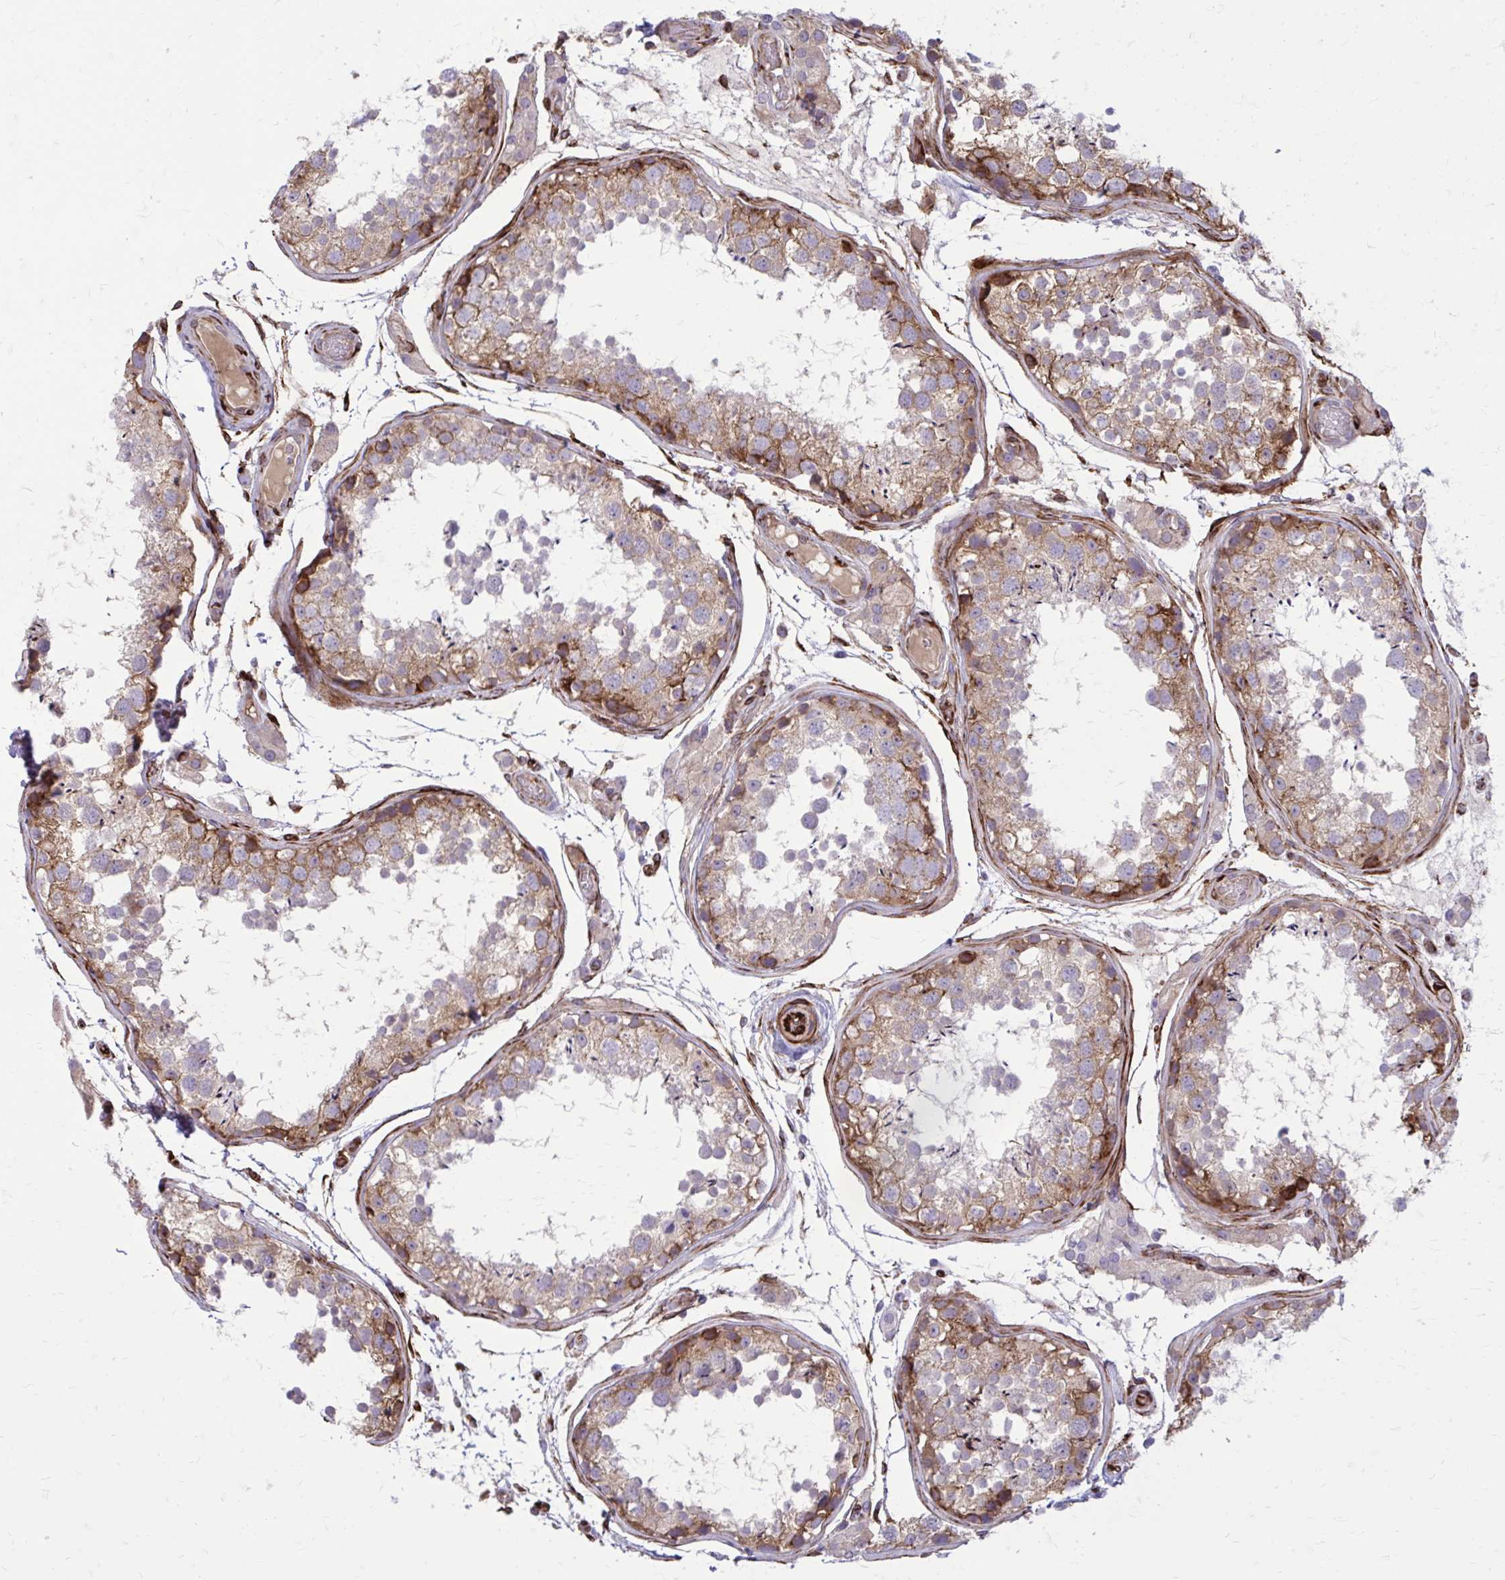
{"staining": {"intensity": "moderate", "quantity": "25%-75%", "location": "cytoplasmic/membranous"}, "tissue": "testis", "cell_type": "Cells in seminiferous ducts", "image_type": "normal", "snomed": [{"axis": "morphology", "description": "Normal tissue, NOS"}, {"axis": "topography", "description": "Testis"}], "caption": "Immunohistochemical staining of benign human testis displays 25%-75% levels of moderate cytoplasmic/membranous protein positivity in about 25%-75% of cells in seminiferous ducts. (DAB (3,3'-diaminobenzidine) IHC, brown staining for protein, blue staining for nuclei).", "gene": "BEND5", "patient": {"sex": "male", "age": 29}}